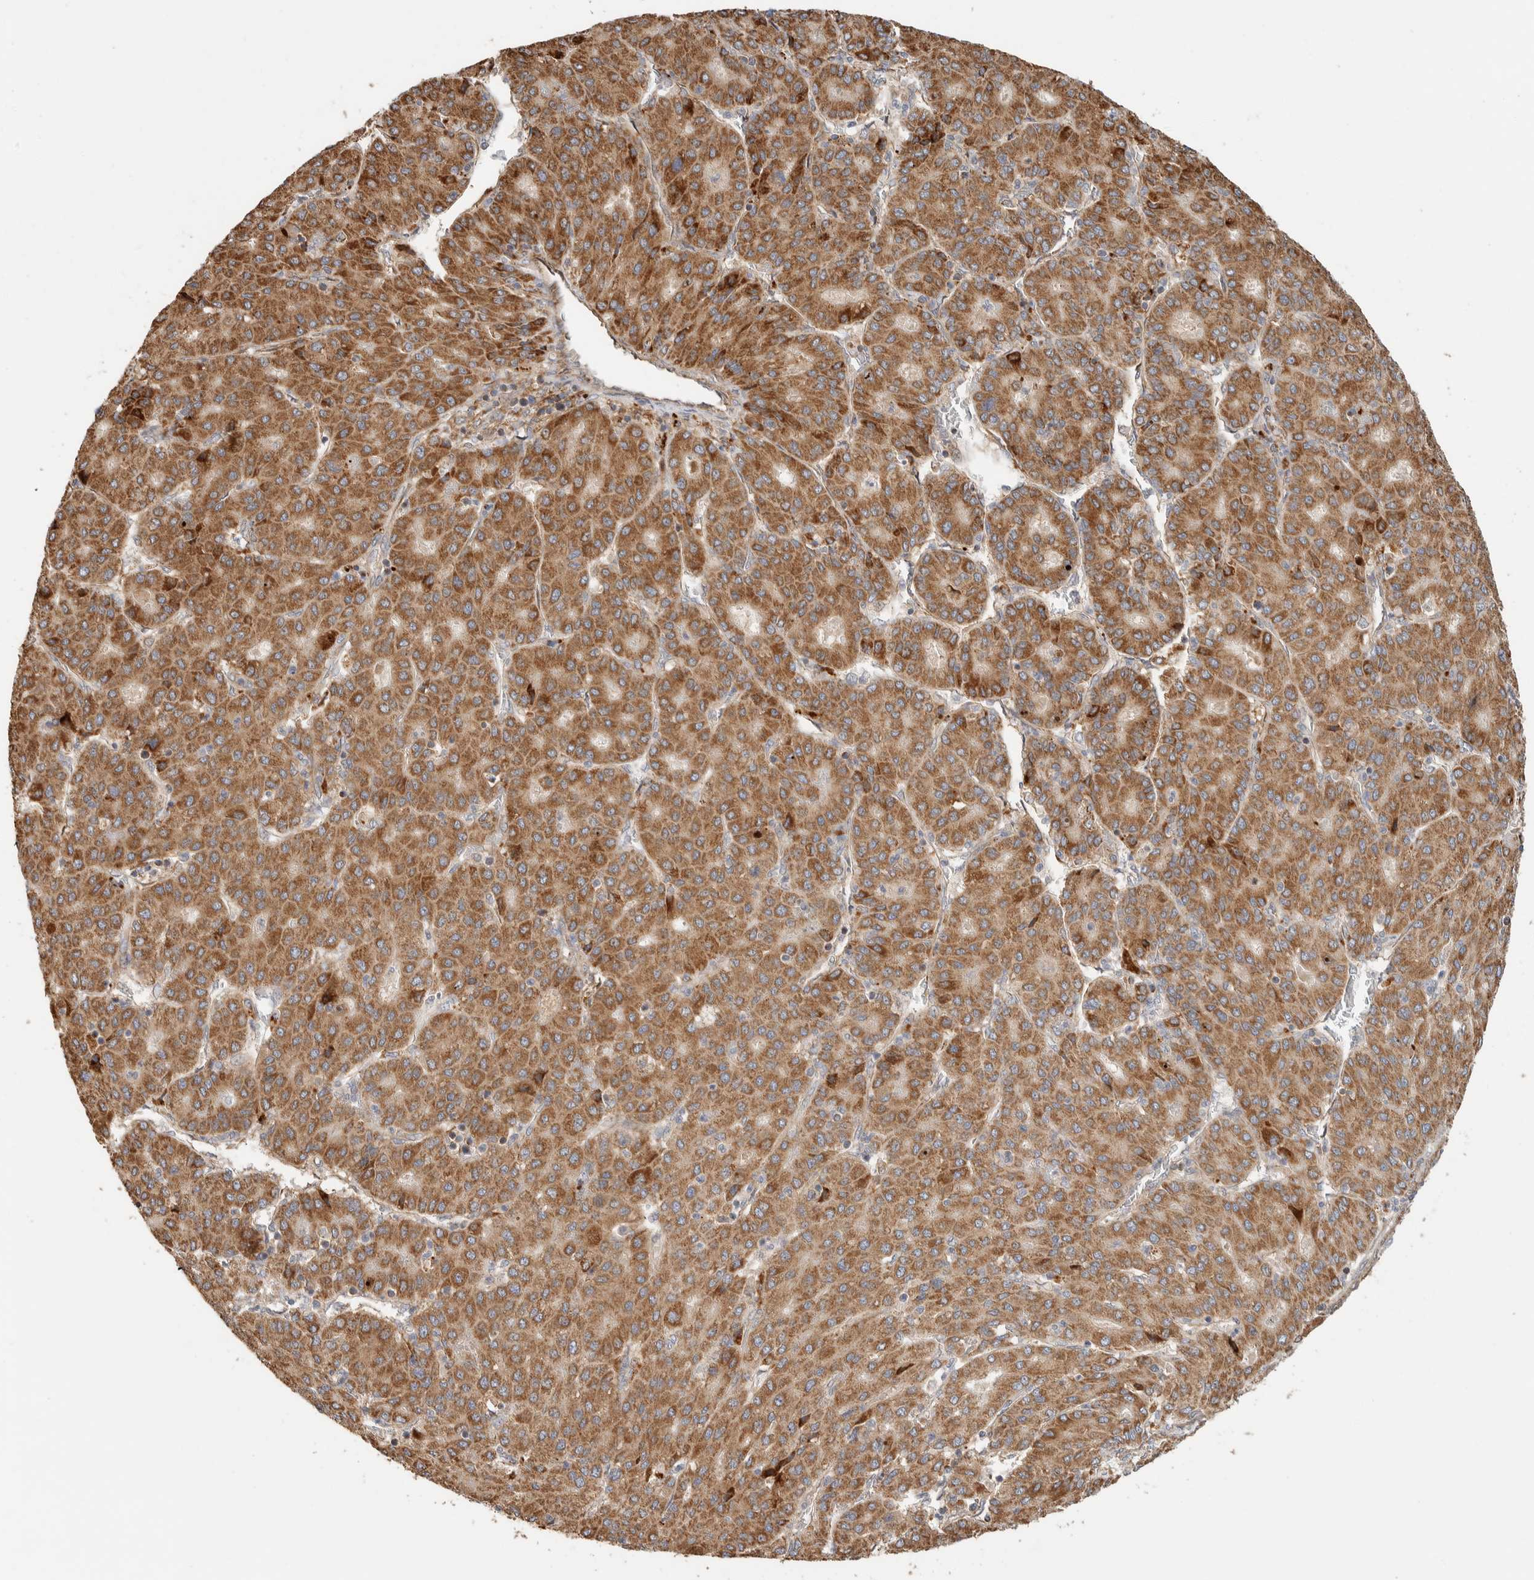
{"staining": {"intensity": "moderate", "quantity": ">75%", "location": "cytoplasmic/membranous"}, "tissue": "liver cancer", "cell_type": "Tumor cells", "image_type": "cancer", "snomed": [{"axis": "morphology", "description": "Carcinoma, Hepatocellular, NOS"}, {"axis": "topography", "description": "Liver"}], "caption": "Moderate cytoplasmic/membranous staining is appreciated in about >75% of tumor cells in liver cancer. The staining was performed using DAB (3,3'-diaminobenzidine) to visualize the protein expression in brown, while the nuclei were stained in blue with hematoxylin (Magnification: 20x).", "gene": "KIF9", "patient": {"sex": "male", "age": 65}}